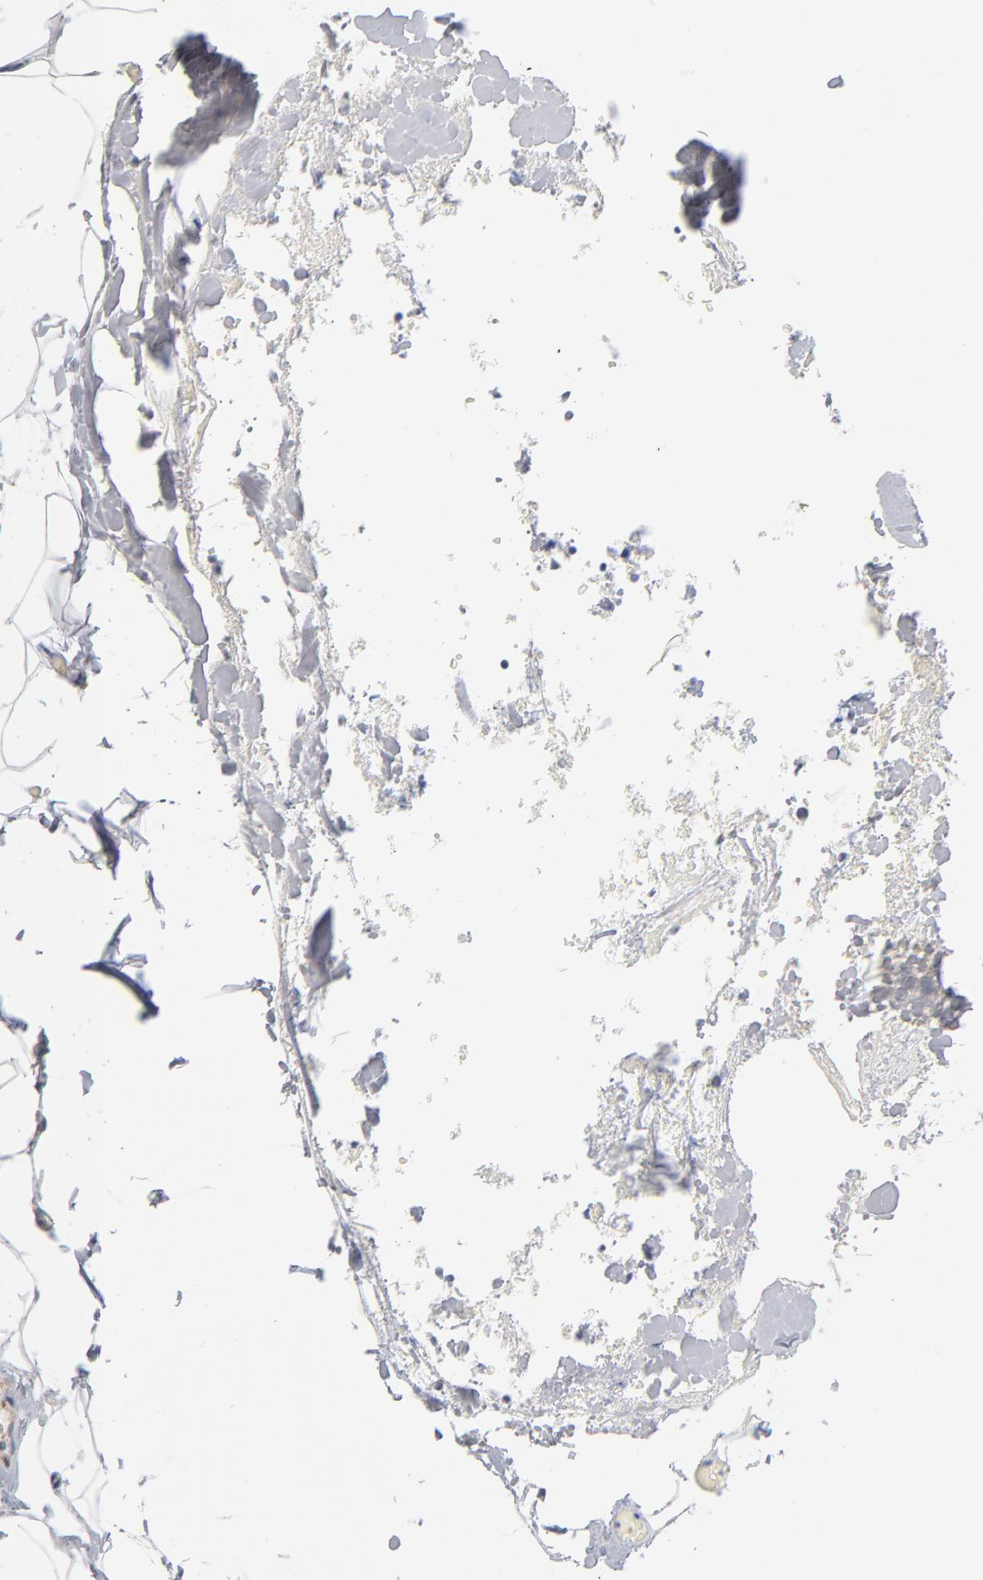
{"staining": {"intensity": "weak", "quantity": "25%-75%", "location": "cytoplasmic/membranous"}, "tissue": "lymph node", "cell_type": "Germinal center cells", "image_type": "normal", "snomed": [{"axis": "morphology", "description": "Normal tissue, NOS"}, {"axis": "morphology", "description": "Inflammation, NOS"}, {"axis": "topography", "description": "Lymph node"}], "caption": "Immunohistochemical staining of unremarkable human lymph node shows weak cytoplasmic/membranous protein positivity in about 25%-75% of germinal center cells.", "gene": "DNAL4", "patient": {"sex": "male", "age": 46}}